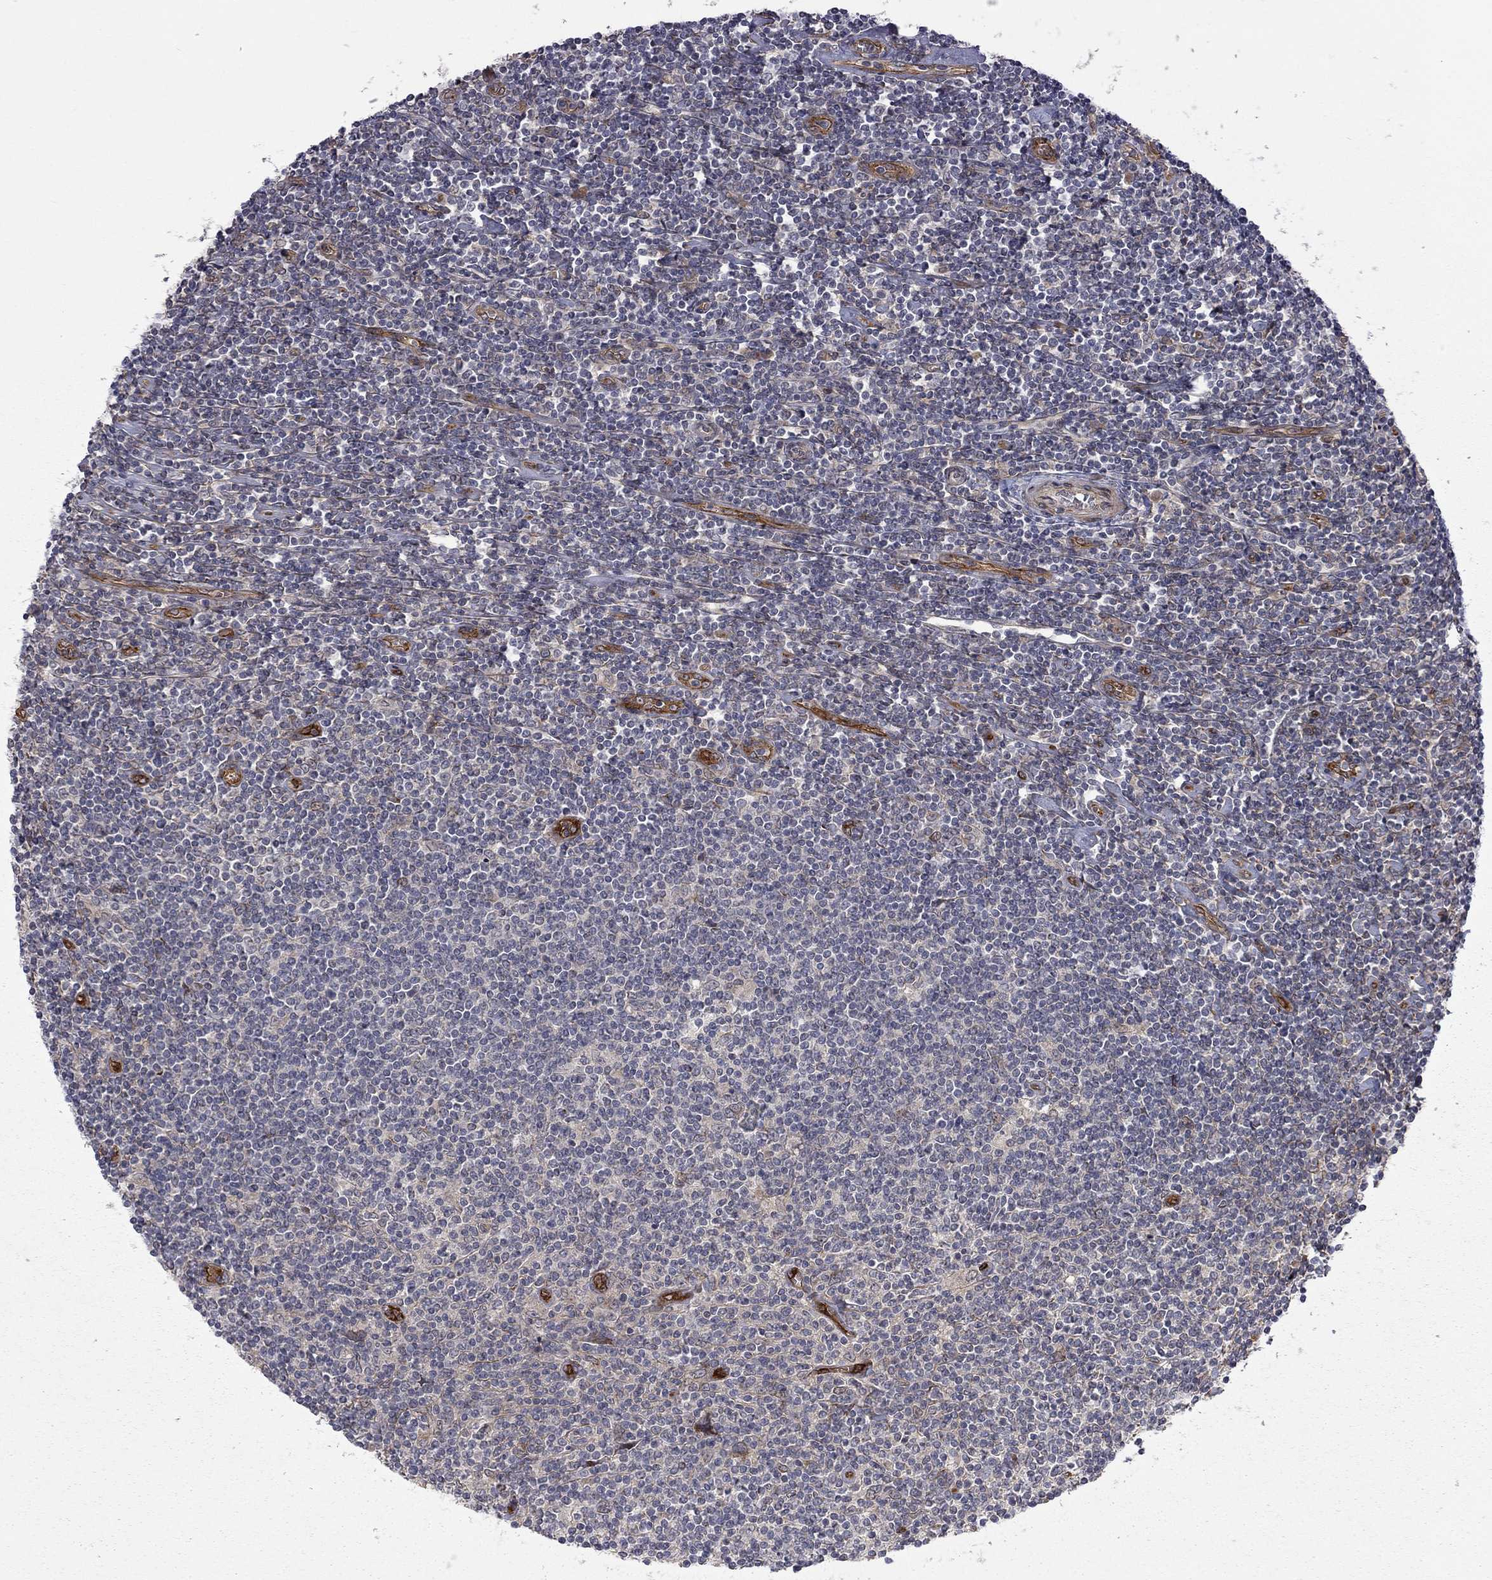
{"staining": {"intensity": "negative", "quantity": "none", "location": "none"}, "tissue": "lymphoma", "cell_type": "Tumor cells", "image_type": "cancer", "snomed": [{"axis": "morphology", "description": "Hodgkin's disease, NOS"}, {"axis": "topography", "description": "Lymph node"}], "caption": "The immunohistochemistry (IHC) micrograph has no significant staining in tumor cells of Hodgkin's disease tissue.", "gene": "EXOC3L2", "patient": {"sex": "male", "age": 40}}